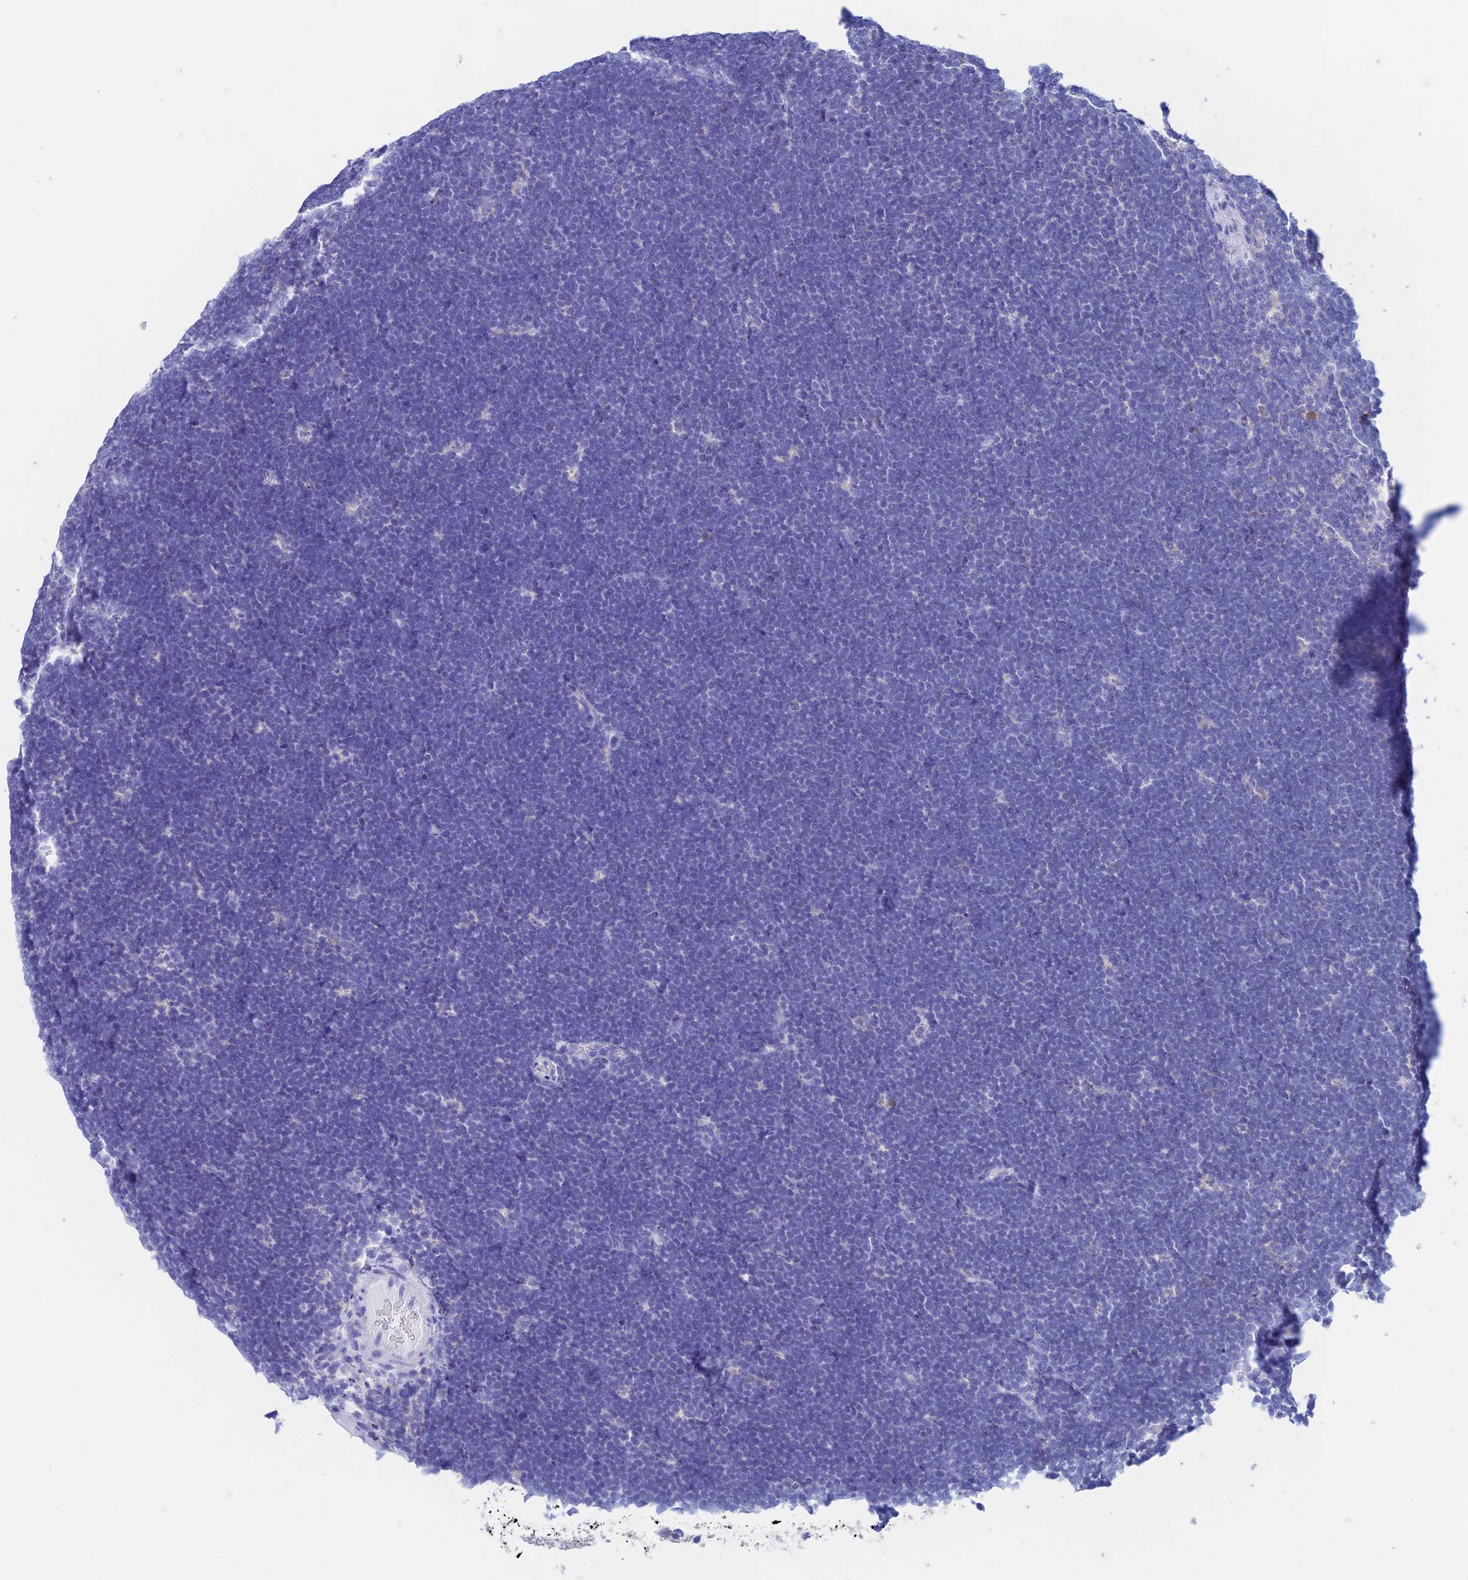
{"staining": {"intensity": "negative", "quantity": "none", "location": "none"}, "tissue": "lymphoma", "cell_type": "Tumor cells", "image_type": "cancer", "snomed": [{"axis": "morphology", "description": "Malignant lymphoma, non-Hodgkin's type, High grade"}, {"axis": "topography", "description": "Lymph node"}], "caption": "Lymphoma was stained to show a protein in brown. There is no significant positivity in tumor cells.", "gene": "FGF7", "patient": {"sex": "male", "age": 13}}